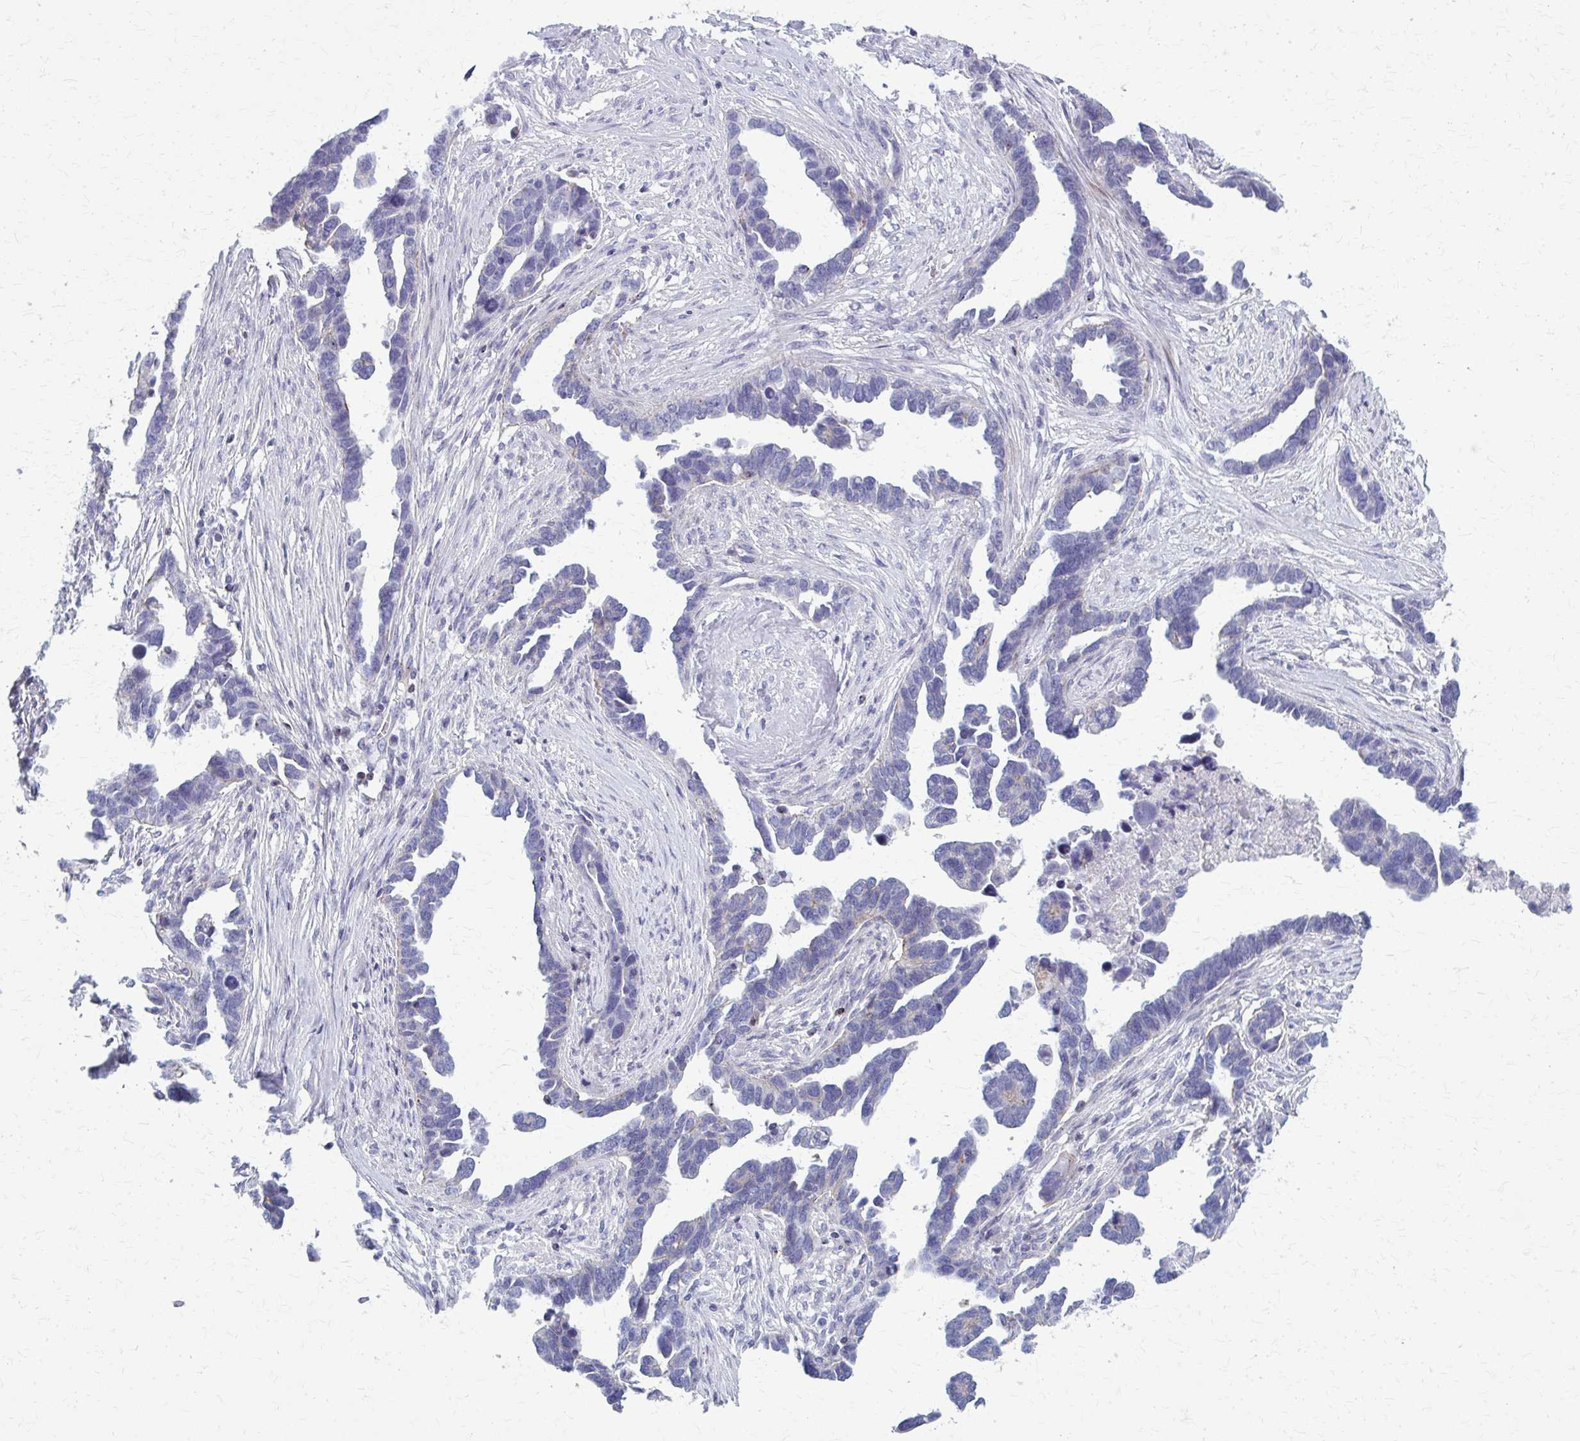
{"staining": {"intensity": "negative", "quantity": "none", "location": "none"}, "tissue": "ovarian cancer", "cell_type": "Tumor cells", "image_type": "cancer", "snomed": [{"axis": "morphology", "description": "Cystadenocarcinoma, serous, NOS"}, {"axis": "topography", "description": "Ovary"}], "caption": "Histopathology image shows no significant protein positivity in tumor cells of ovarian cancer (serous cystadenocarcinoma).", "gene": "PEDS1", "patient": {"sex": "female", "age": 54}}